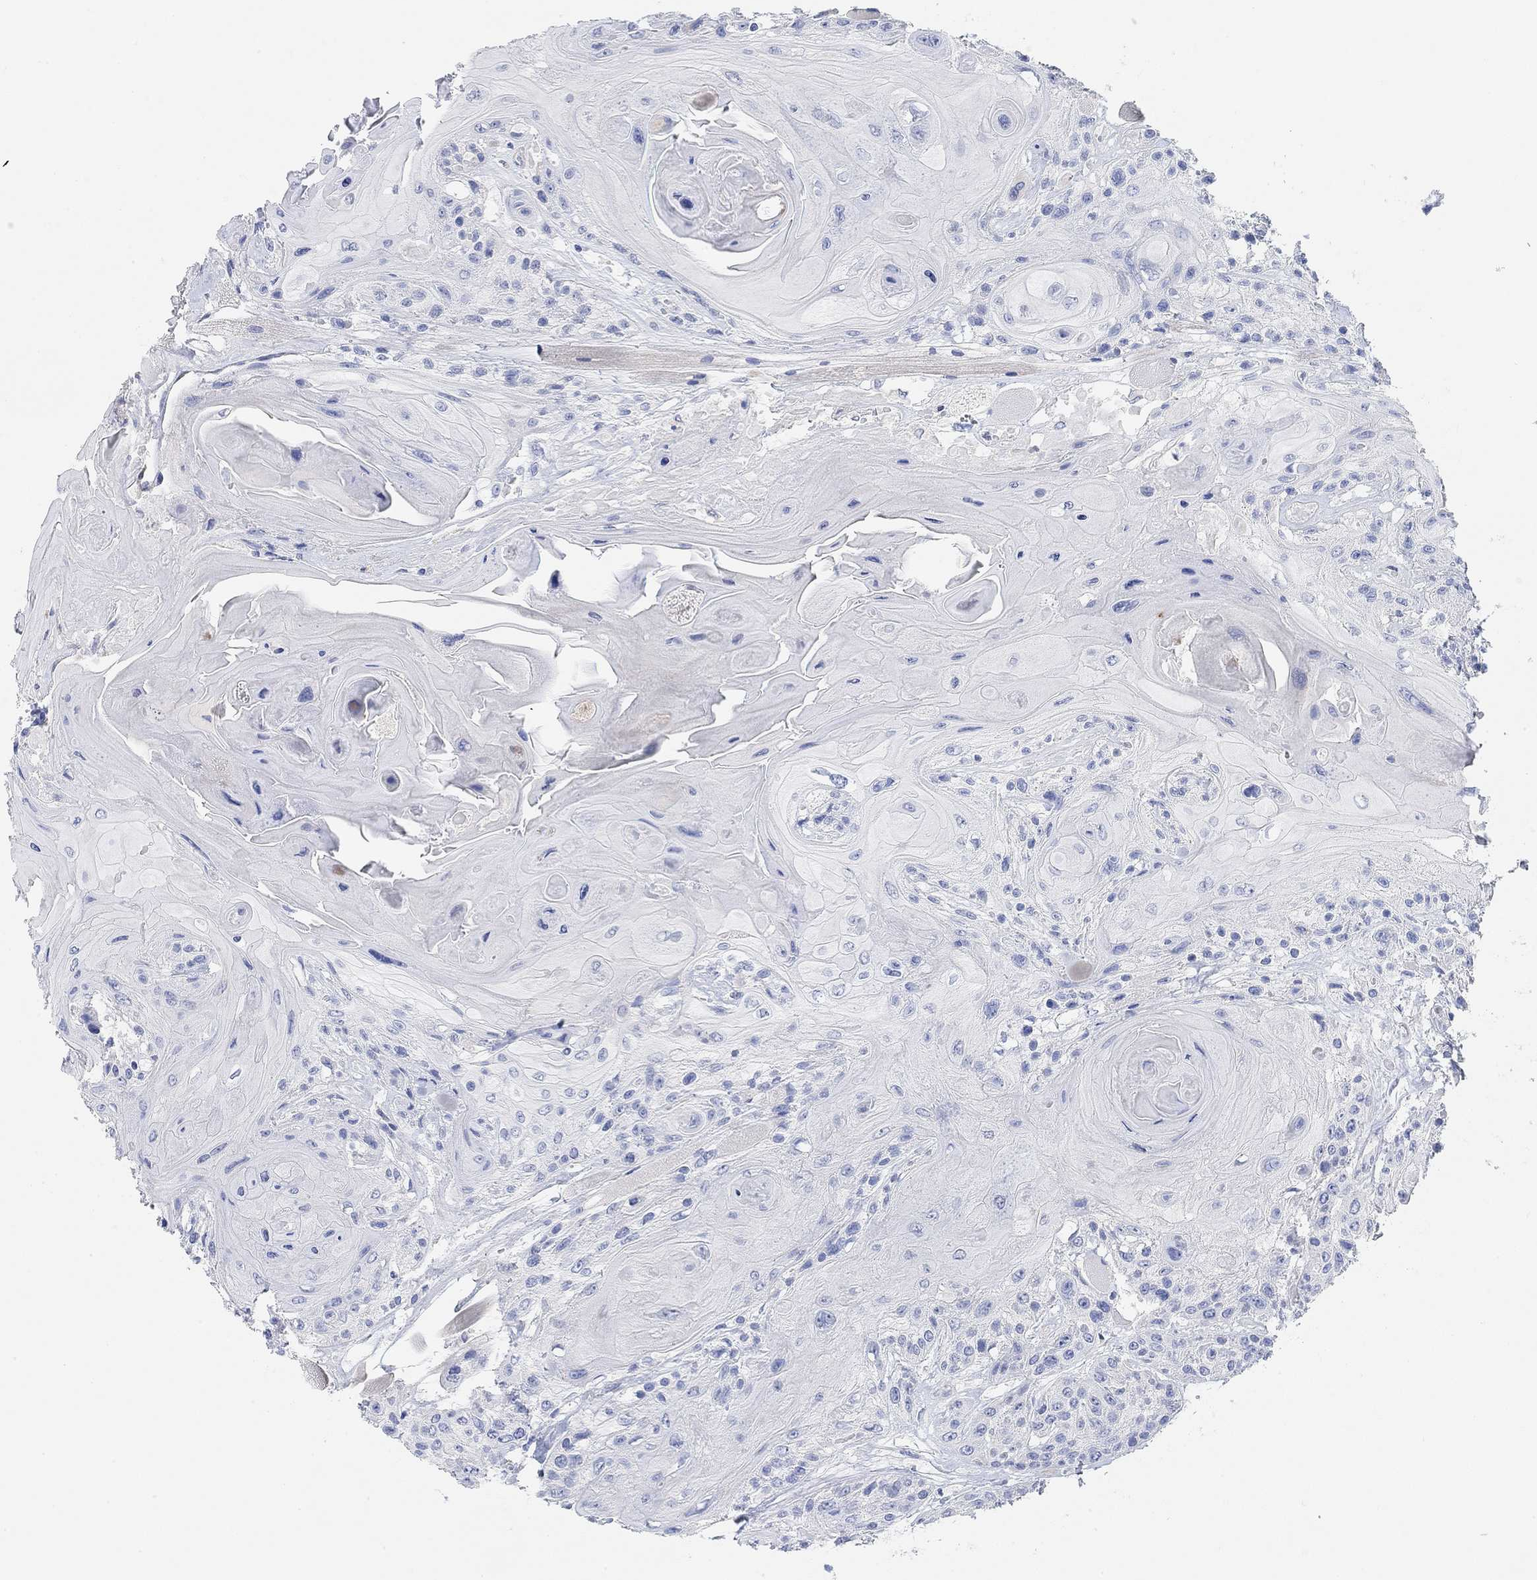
{"staining": {"intensity": "negative", "quantity": "none", "location": "none"}, "tissue": "head and neck cancer", "cell_type": "Tumor cells", "image_type": "cancer", "snomed": [{"axis": "morphology", "description": "Squamous cell carcinoma, NOS"}, {"axis": "topography", "description": "Head-Neck"}], "caption": "Head and neck cancer (squamous cell carcinoma) stained for a protein using immunohistochemistry reveals no positivity tumor cells.", "gene": "VAT1L", "patient": {"sex": "female", "age": 59}}